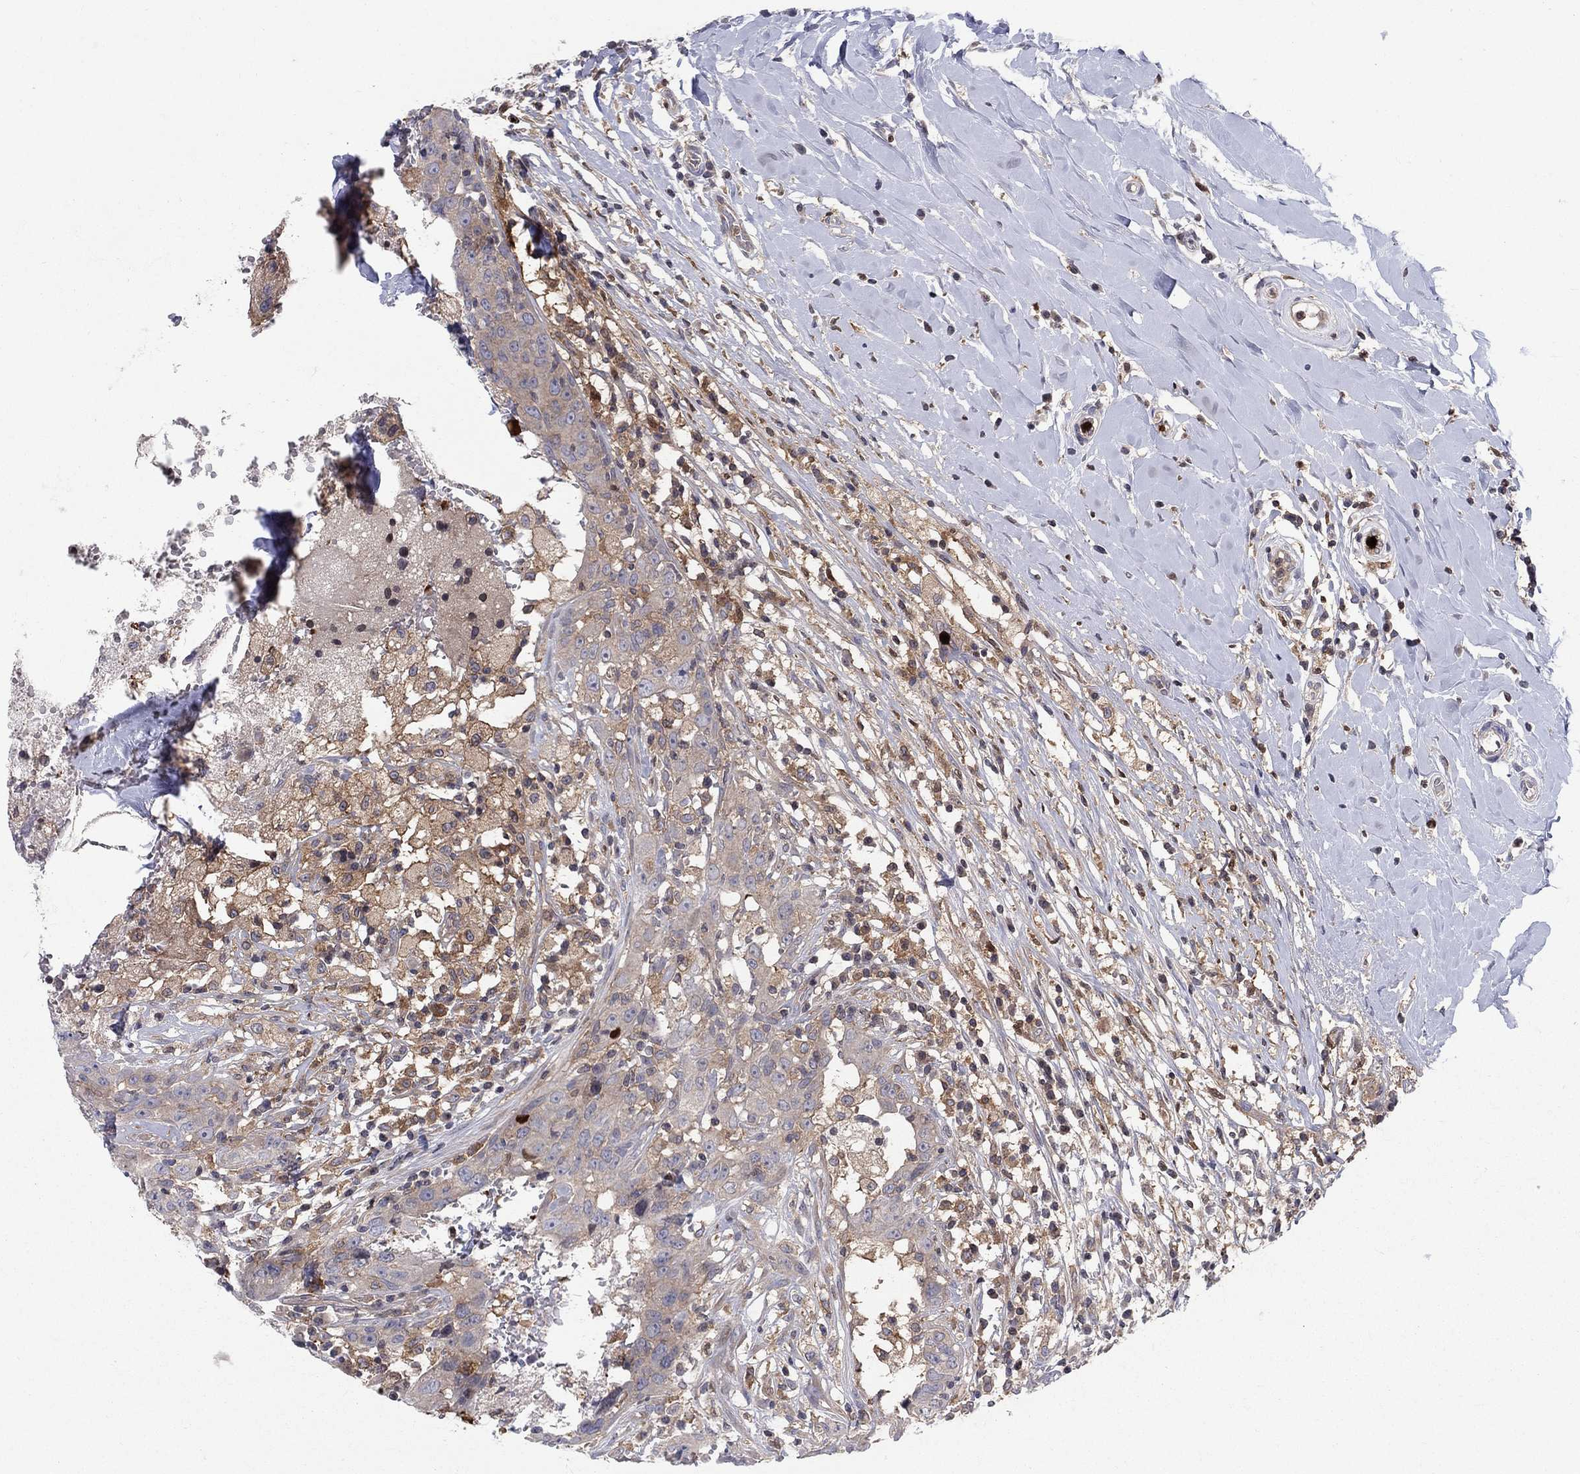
{"staining": {"intensity": "weak", "quantity": "25%-75%", "location": "cytoplasmic/membranous"}, "tissue": "breast cancer", "cell_type": "Tumor cells", "image_type": "cancer", "snomed": [{"axis": "morphology", "description": "Duct carcinoma"}, {"axis": "topography", "description": "Breast"}], "caption": "The micrograph reveals immunohistochemical staining of breast cancer. There is weak cytoplasmic/membranous positivity is appreciated in about 25%-75% of tumor cells.", "gene": "ZNHIT3", "patient": {"sex": "female", "age": 27}}